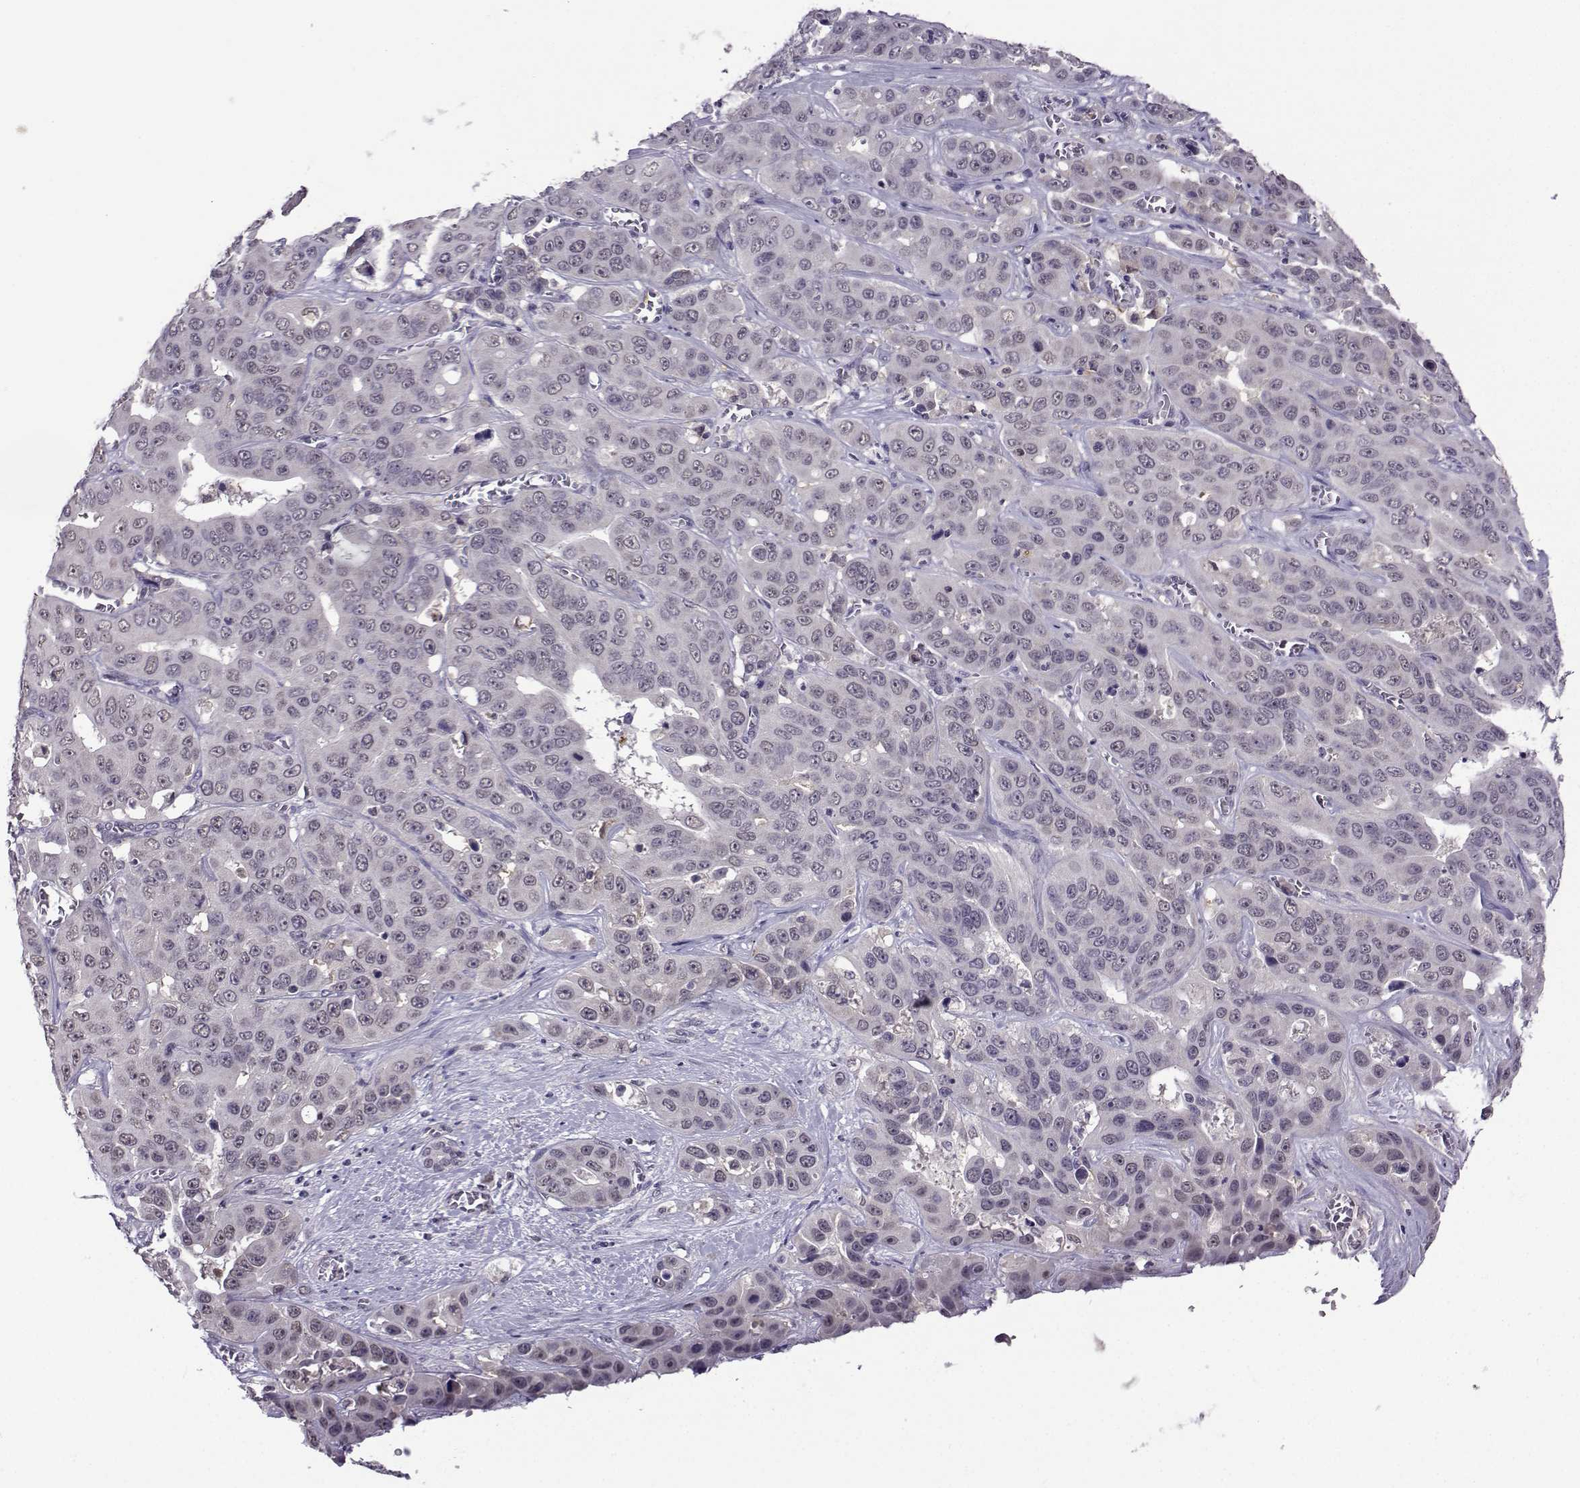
{"staining": {"intensity": "negative", "quantity": "none", "location": "none"}, "tissue": "liver cancer", "cell_type": "Tumor cells", "image_type": "cancer", "snomed": [{"axis": "morphology", "description": "Cholangiocarcinoma"}, {"axis": "topography", "description": "Liver"}], "caption": "Tumor cells are negative for brown protein staining in liver cancer (cholangiocarcinoma). Brightfield microscopy of immunohistochemistry stained with DAB (brown) and hematoxylin (blue), captured at high magnification.", "gene": "DDX20", "patient": {"sex": "female", "age": 52}}